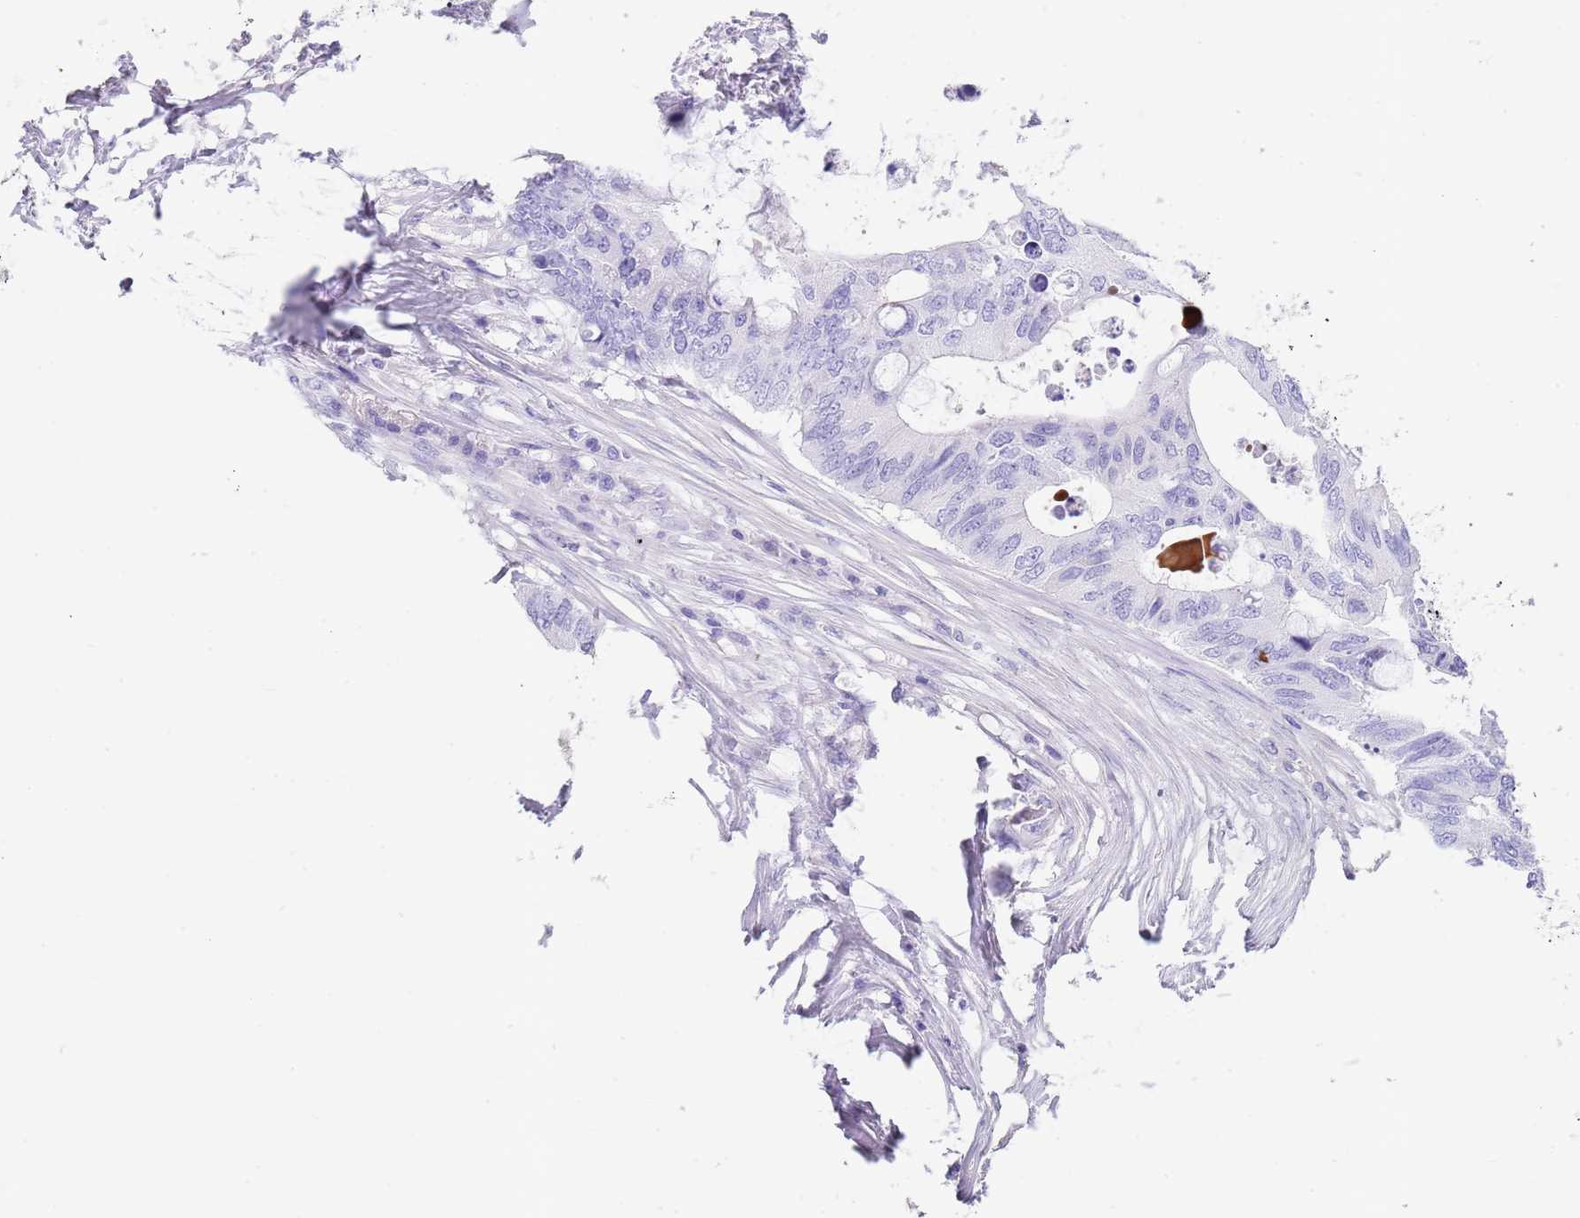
{"staining": {"intensity": "negative", "quantity": "none", "location": "none"}, "tissue": "colorectal cancer", "cell_type": "Tumor cells", "image_type": "cancer", "snomed": [{"axis": "morphology", "description": "Adenocarcinoma, NOS"}, {"axis": "topography", "description": "Colon"}], "caption": "A photomicrograph of human colorectal cancer is negative for staining in tumor cells.", "gene": "CPXM2", "patient": {"sex": "male", "age": 71}}